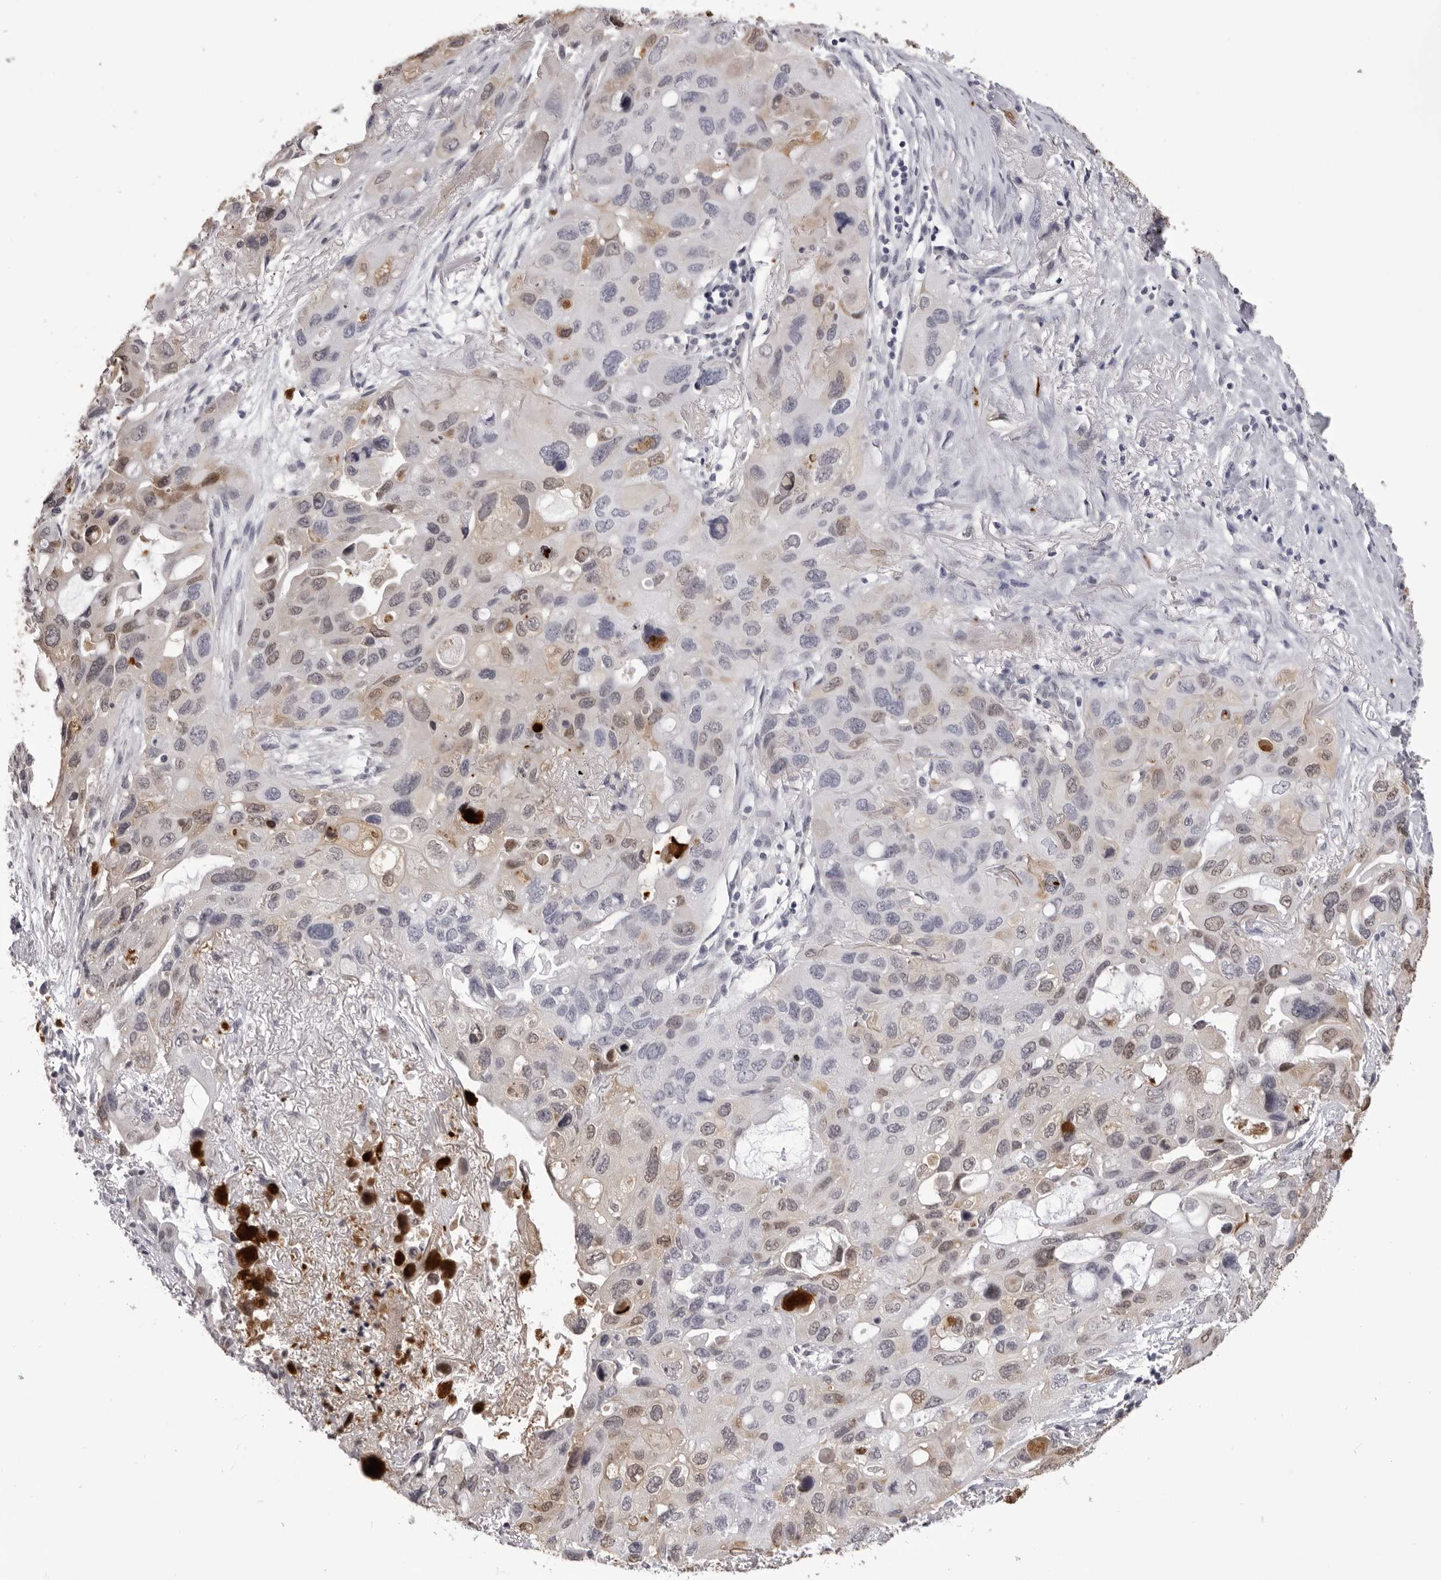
{"staining": {"intensity": "weak", "quantity": "<25%", "location": "nuclear"}, "tissue": "lung cancer", "cell_type": "Tumor cells", "image_type": "cancer", "snomed": [{"axis": "morphology", "description": "Squamous cell carcinoma, NOS"}, {"axis": "topography", "description": "Lung"}], "caption": "Image shows no significant protein positivity in tumor cells of lung cancer.", "gene": "IL31", "patient": {"sex": "female", "age": 73}}